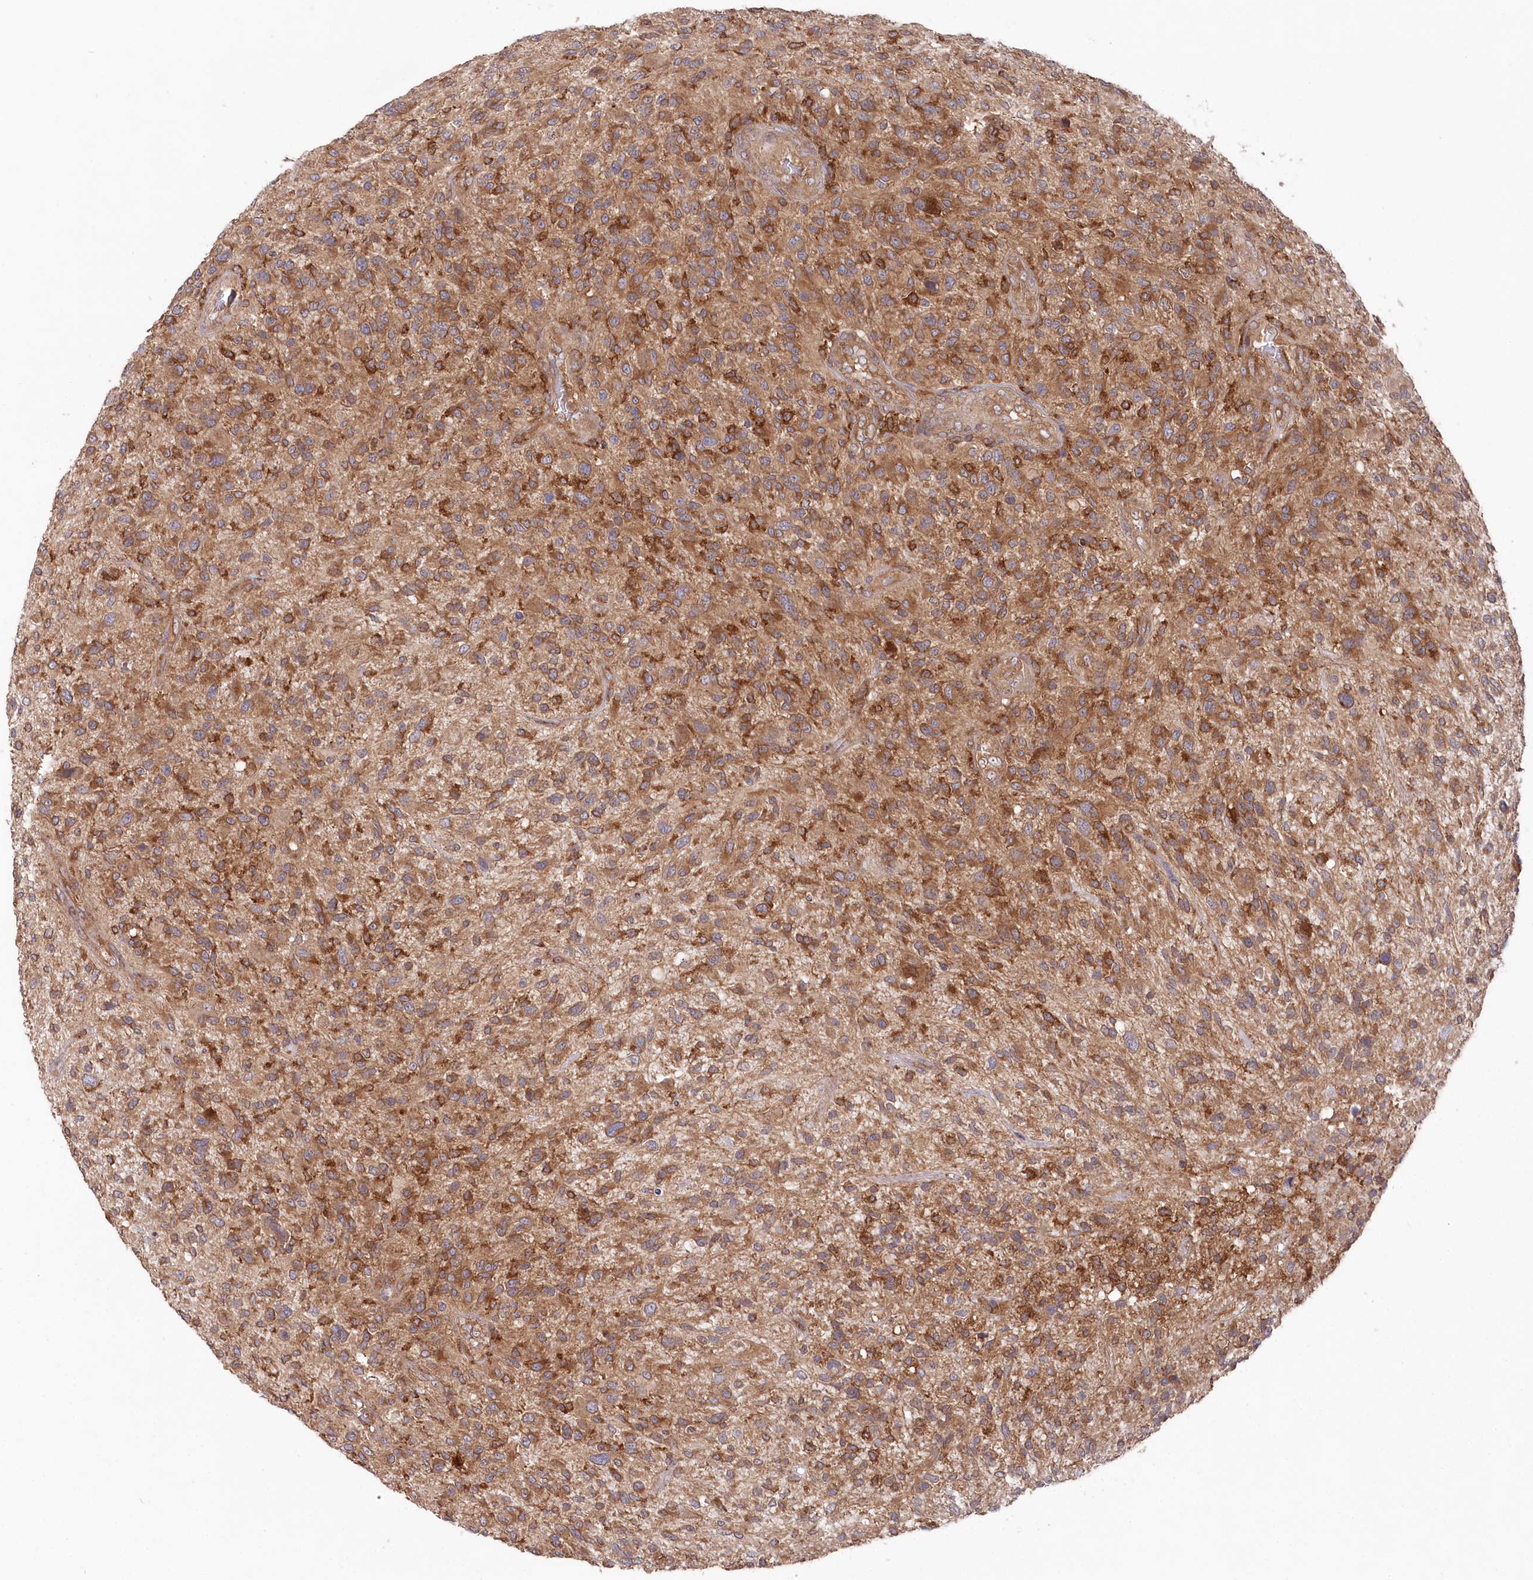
{"staining": {"intensity": "moderate", "quantity": ">75%", "location": "cytoplasmic/membranous"}, "tissue": "glioma", "cell_type": "Tumor cells", "image_type": "cancer", "snomed": [{"axis": "morphology", "description": "Glioma, malignant, High grade"}, {"axis": "topography", "description": "Brain"}], "caption": "Immunohistochemistry micrograph of glioma stained for a protein (brown), which exhibits medium levels of moderate cytoplasmic/membranous expression in about >75% of tumor cells.", "gene": "PPP1R21", "patient": {"sex": "male", "age": 47}}